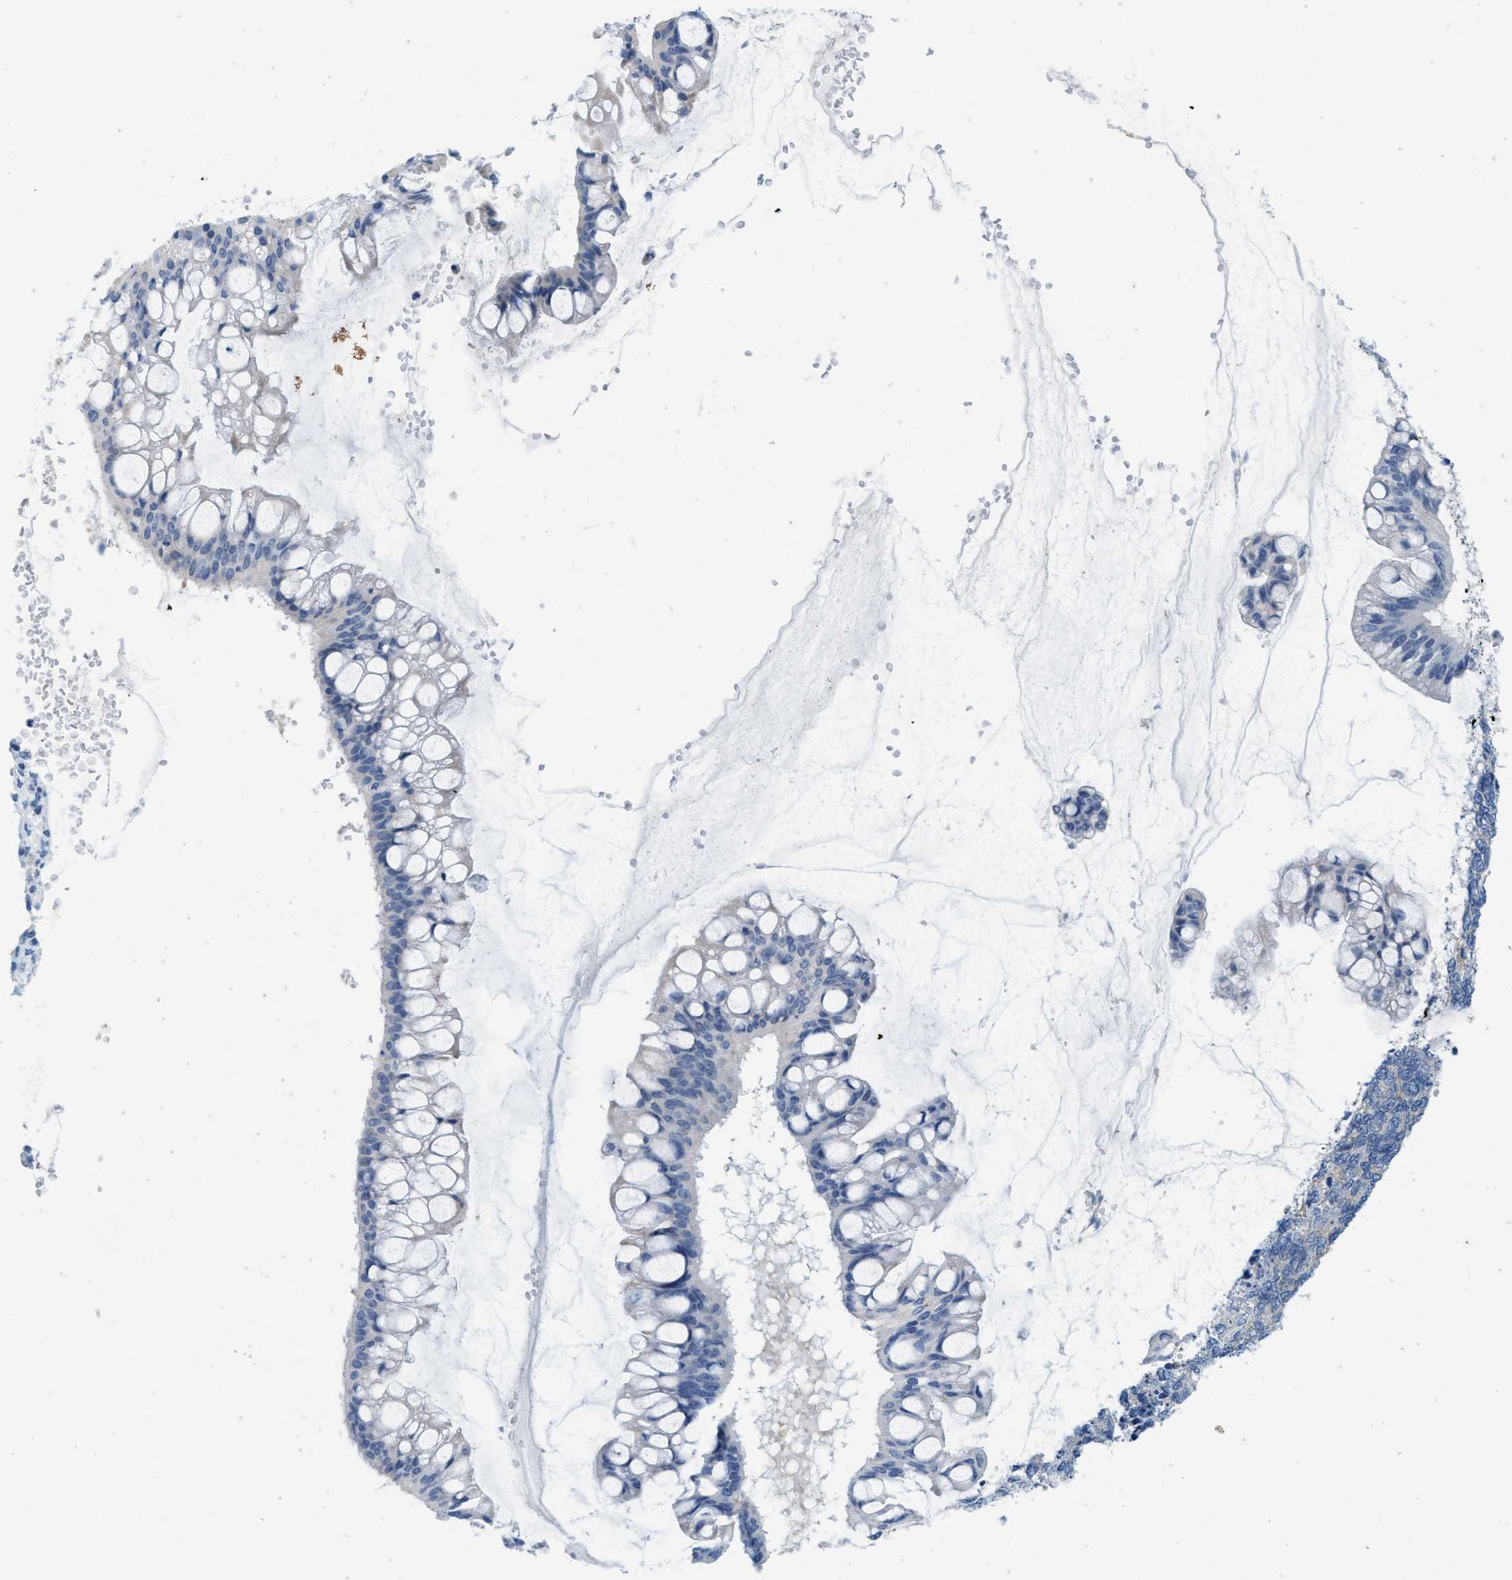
{"staining": {"intensity": "negative", "quantity": "none", "location": "none"}, "tissue": "ovarian cancer", "cell_type": "Tumor cells", "image_type": "cancer", "snomed": [{"axis": "morphology", "description": "Cystadenocarcinoma, mucinous, NOS"}, {"axis": "topography", "description": "Ovary"}], "caption": "Tumor cells show no significant positivity in ovarian cancer. (DAB (3,3'-diaminobenzidine) IHC visualized using brightfield microscopy, high magnification).", "gene": "ABCB11", "patient": {"sex": "female", "age": 73}}